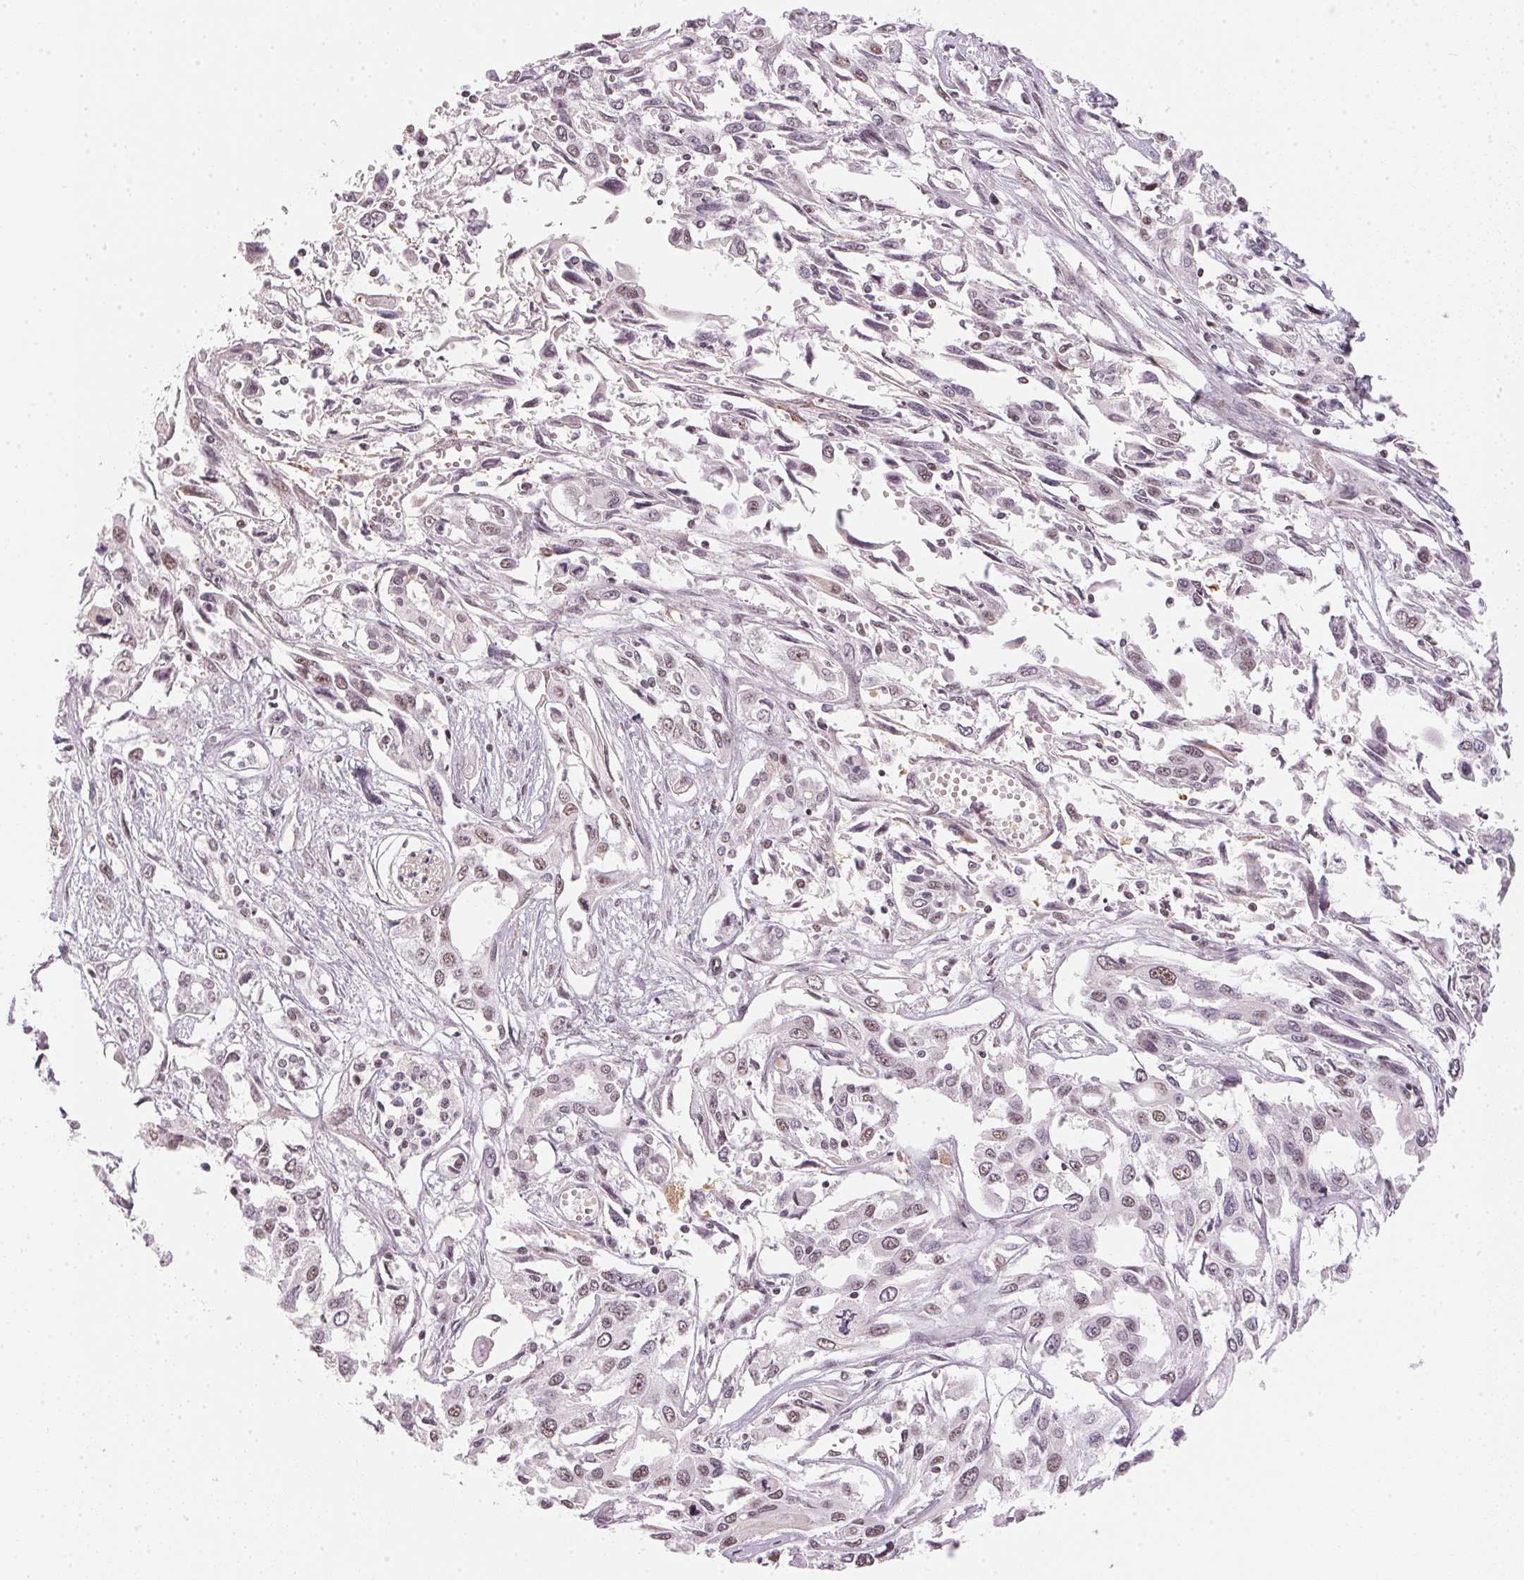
{"staining": {"intensity": "weak", "quantity": "25%-75%", "location": "nuclear"}, "tissue": "pancreatic cancer", "cell_type": "Tumor cells", "image_type": "cancer", "snomed": [{"axis": "morphology", "description": "Adenocarcinoma, NOS"}, {"axis": "topography", "description": "Pancreas"}], "caption": "Approximately 25%-75% of tumor cells in human pancreatic cancer (adenocarcinoma) reveal weak nuclear protein expression as visualized by brown immunohistochemical staining.", "gene": "KAT6A", "patient": {"sex": "female", "age": 55}}